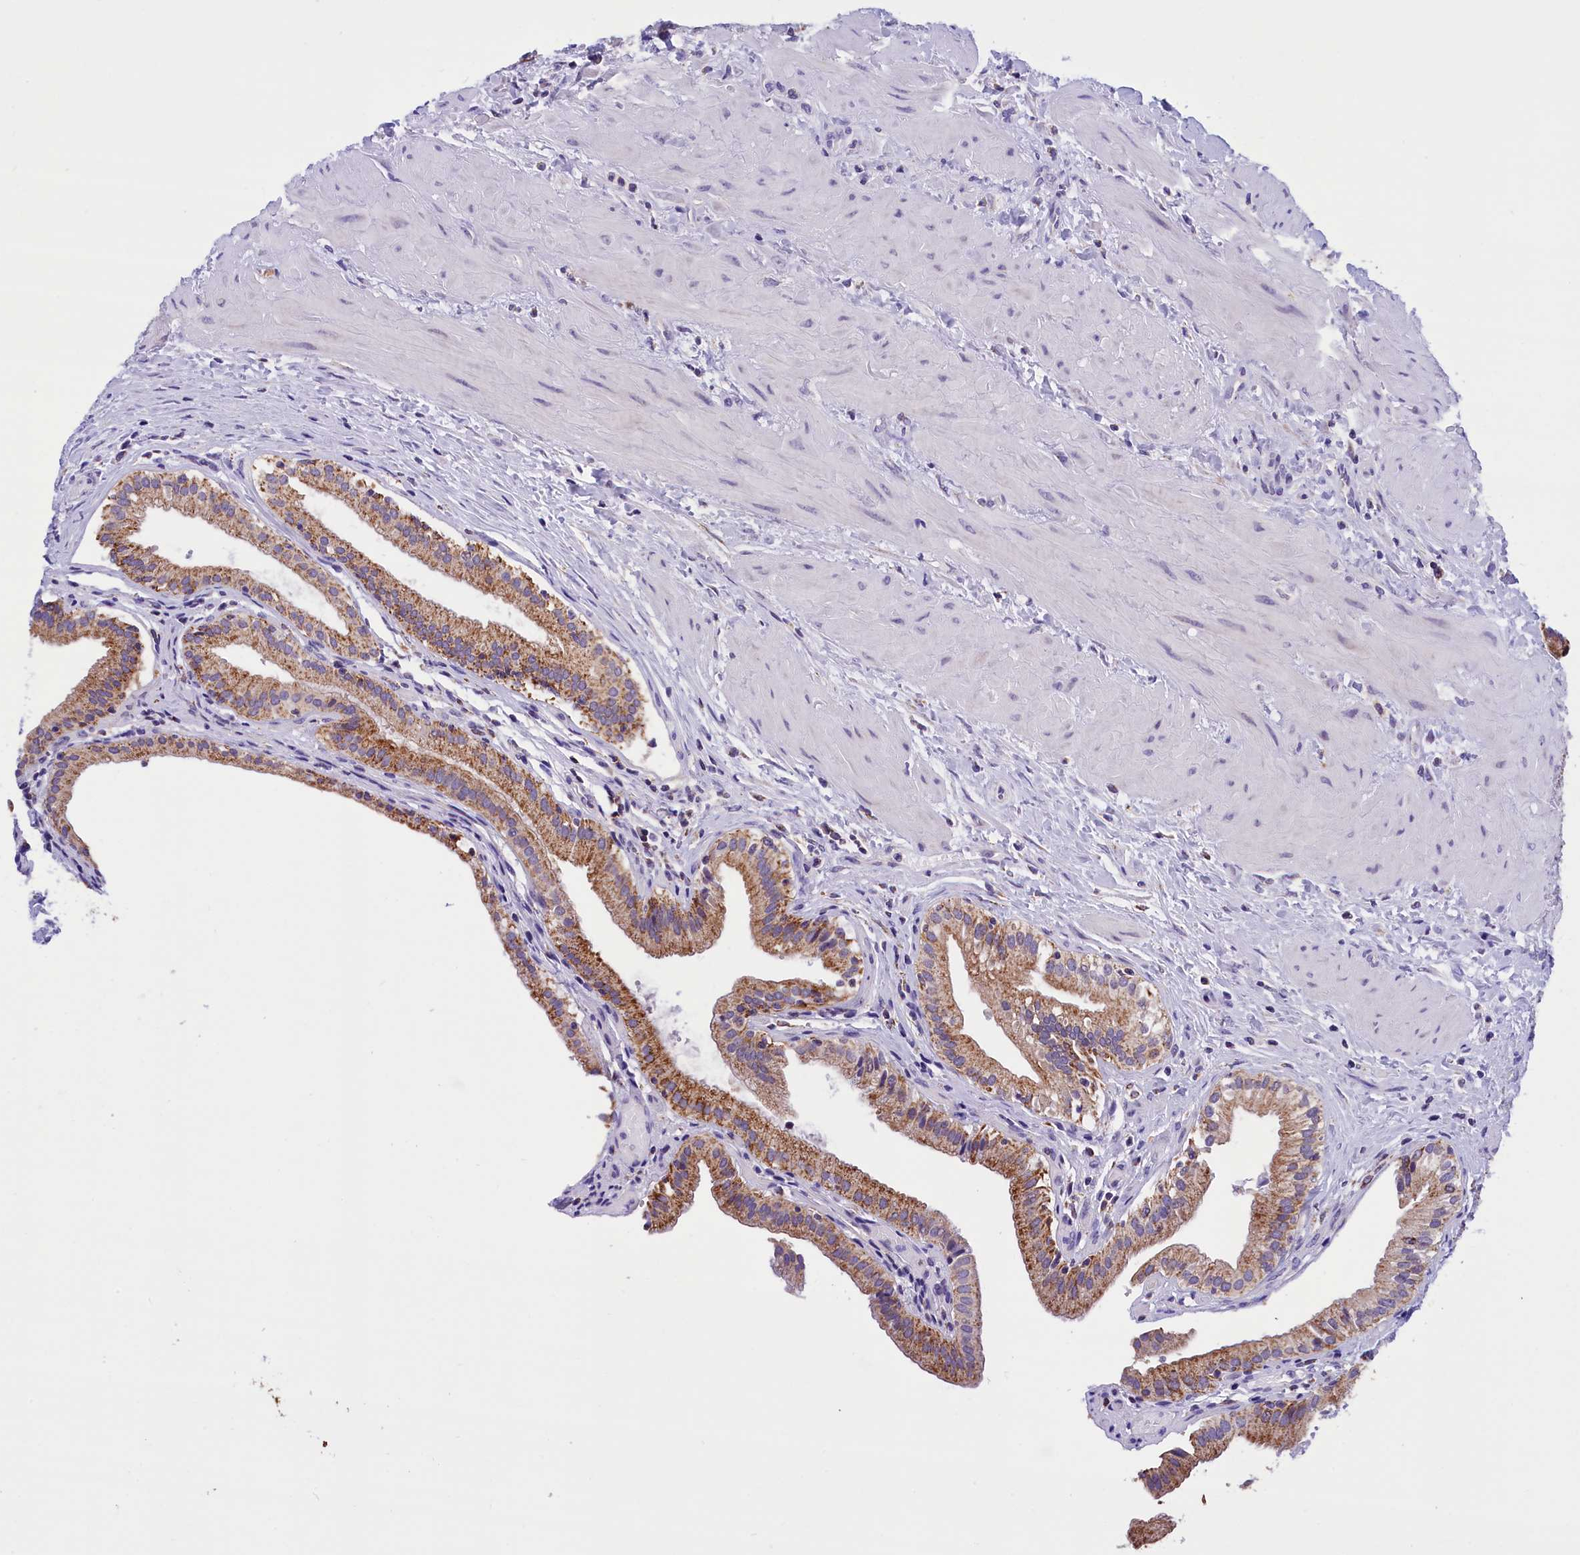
{"staining": {"intensity": "strong", "quantity": ">75%", "location": "cytoplasmic/membranous"}, "tissue": "gallbladder", "cell_type": "Glandular cells", "image_type": "normal", "snomed": [{"axis": "morphology", "description": "Normal tissue, NOS"}, {"axis": "topography", "description": "Gallbladder"}], "caption": "Normal gallbladder reveals strong cytoplasmic/membranous staining in approximately >75% of glandular cells, visualized by immunohistochemistry.", "gene": "ABAT", "patient": {"sex": "male", "age": 24}}